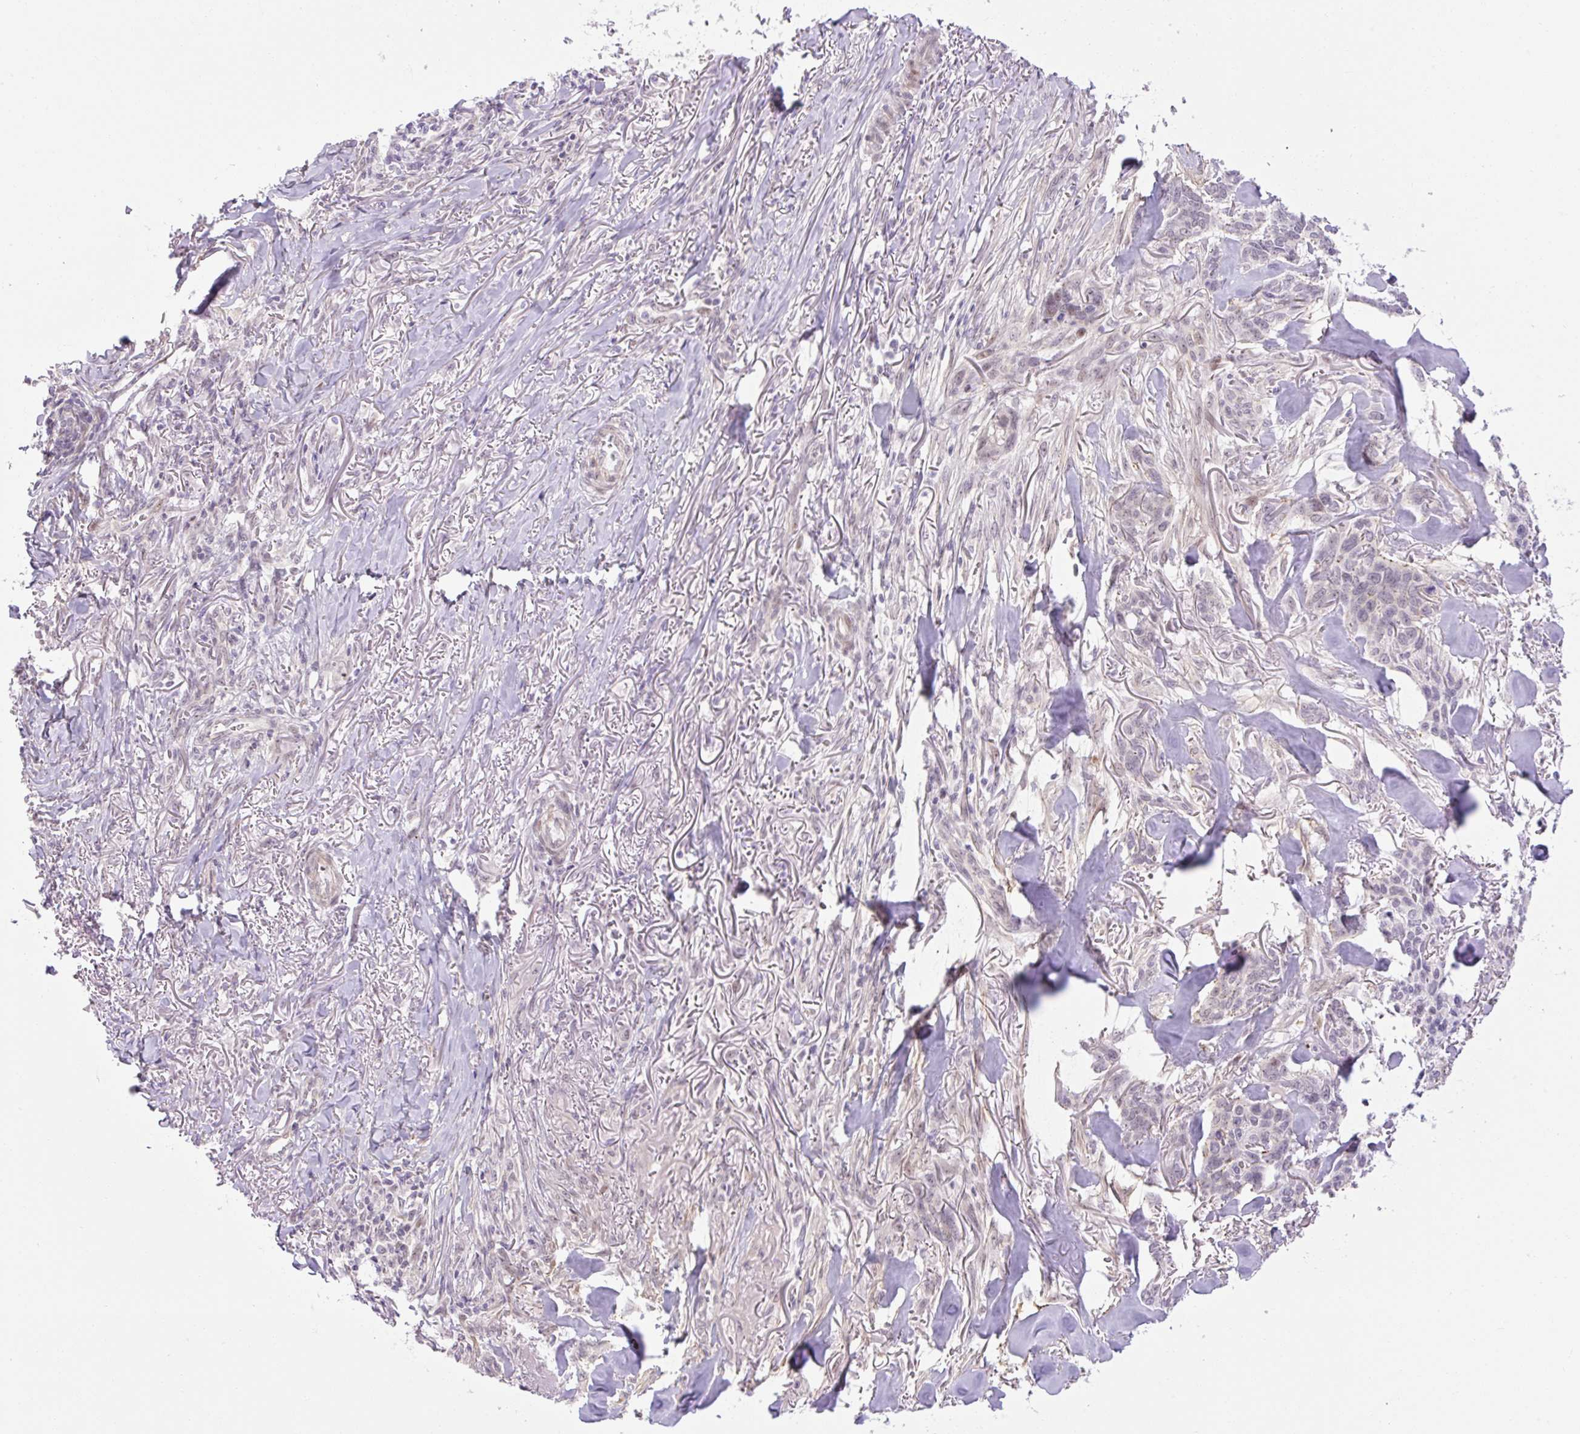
{"staining": {"intensity": "weak", "quantity": "<25%", "location": "nuclear"}, "tissue": "skin cancer", "cell_type": "Tumor cells", "image_type": "cancer", "snomed": [{"axis": "morphology", "description": "Basal cell carcinoma"}, {"axis": "topography", "description": "Skin"}], "caption": "Tumor cells show no significant expression in basal cell carcinoma (skin).", "gene": "ICE1", "patient": {"sex": "male", "age": 86}}